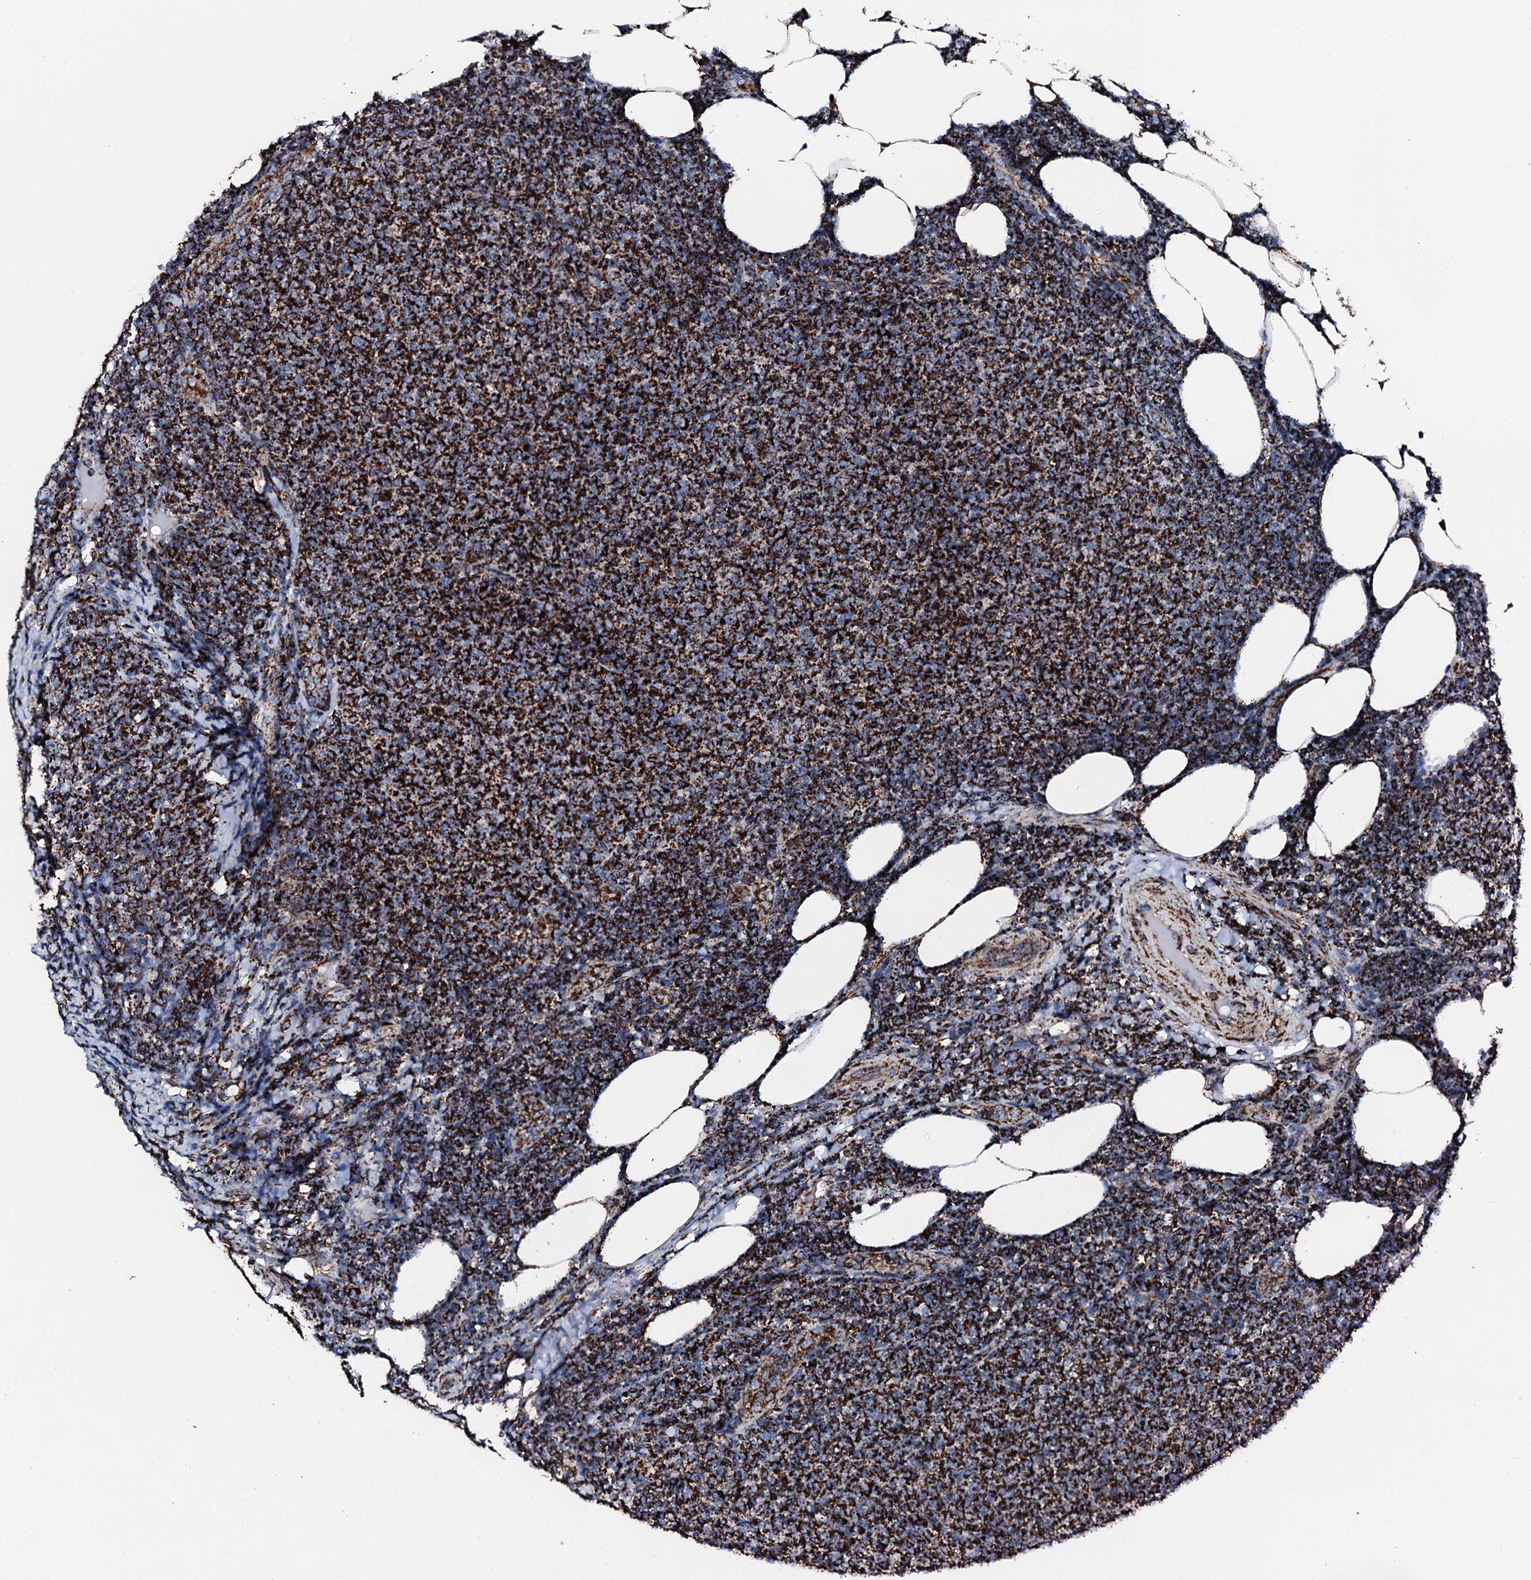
{"staining": {"intensity": "strong", "quantity": ">75%", "location": "cytoplasmic/membranous"}, "tissue": "lymphoma", "cell_type": "Tumor cells", "image_type": "cancer", "snomed": [{"axis": "morphology", "description": "Malignant lymphoma, non-Hodgkin's type, Low grade"}, {"axis": "topography", "description": "Lymph node"}], "caption": "The photomicrograph exhibits staining of low-grade malignant lymphoma, non-Hodgkin's type, revealing strong cytoplasmic/membranous protein positivity (brown color) within tumor cells. (DAB (3,3'-diaminobenzidine) = brown stain, brightfield microscopy at high magnification).", "gene": "HADH", "patient": {"sex": "male", "age": 66}}